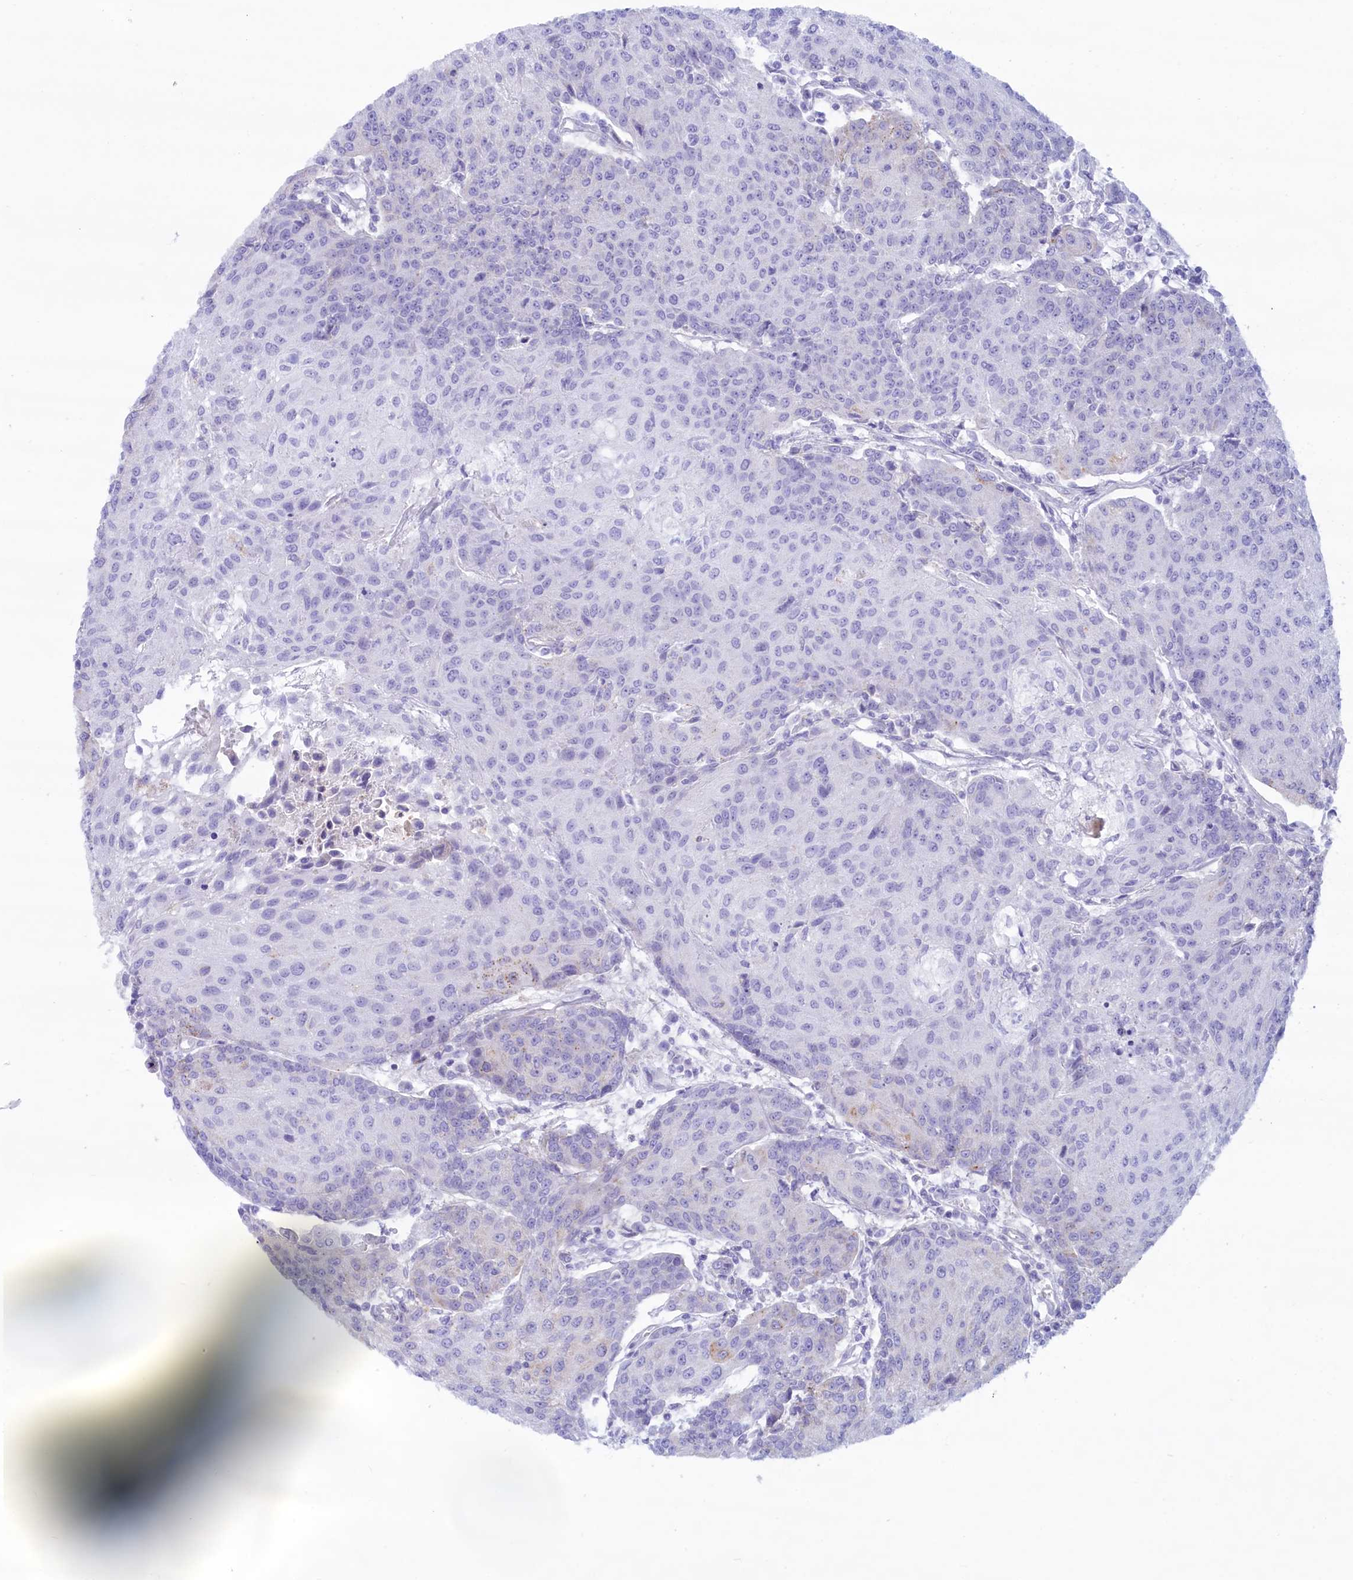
{"staining": {"intensity": "moderate", "quantity": "<25%", "location": "cytoplasmic/membranous"}, "tissue": "urothelial cancer", "cell_type": "Tumor cells", "image_type": "cancer", "snomed": [{"axis": "morphology", "description": "Urothelial carcinoma, High grade"}, {"axis": "topography", "description": "Urinary bladder"}], "caption": "High-grade urothelial carcinoma was stained to show a protein in brown. There is low levels of moderate cytoplasmic/membranous staining in approximately <25% of tumor cells.", "gene": "MPV17L2", "patient": {"sex": "female", "age": 85}}